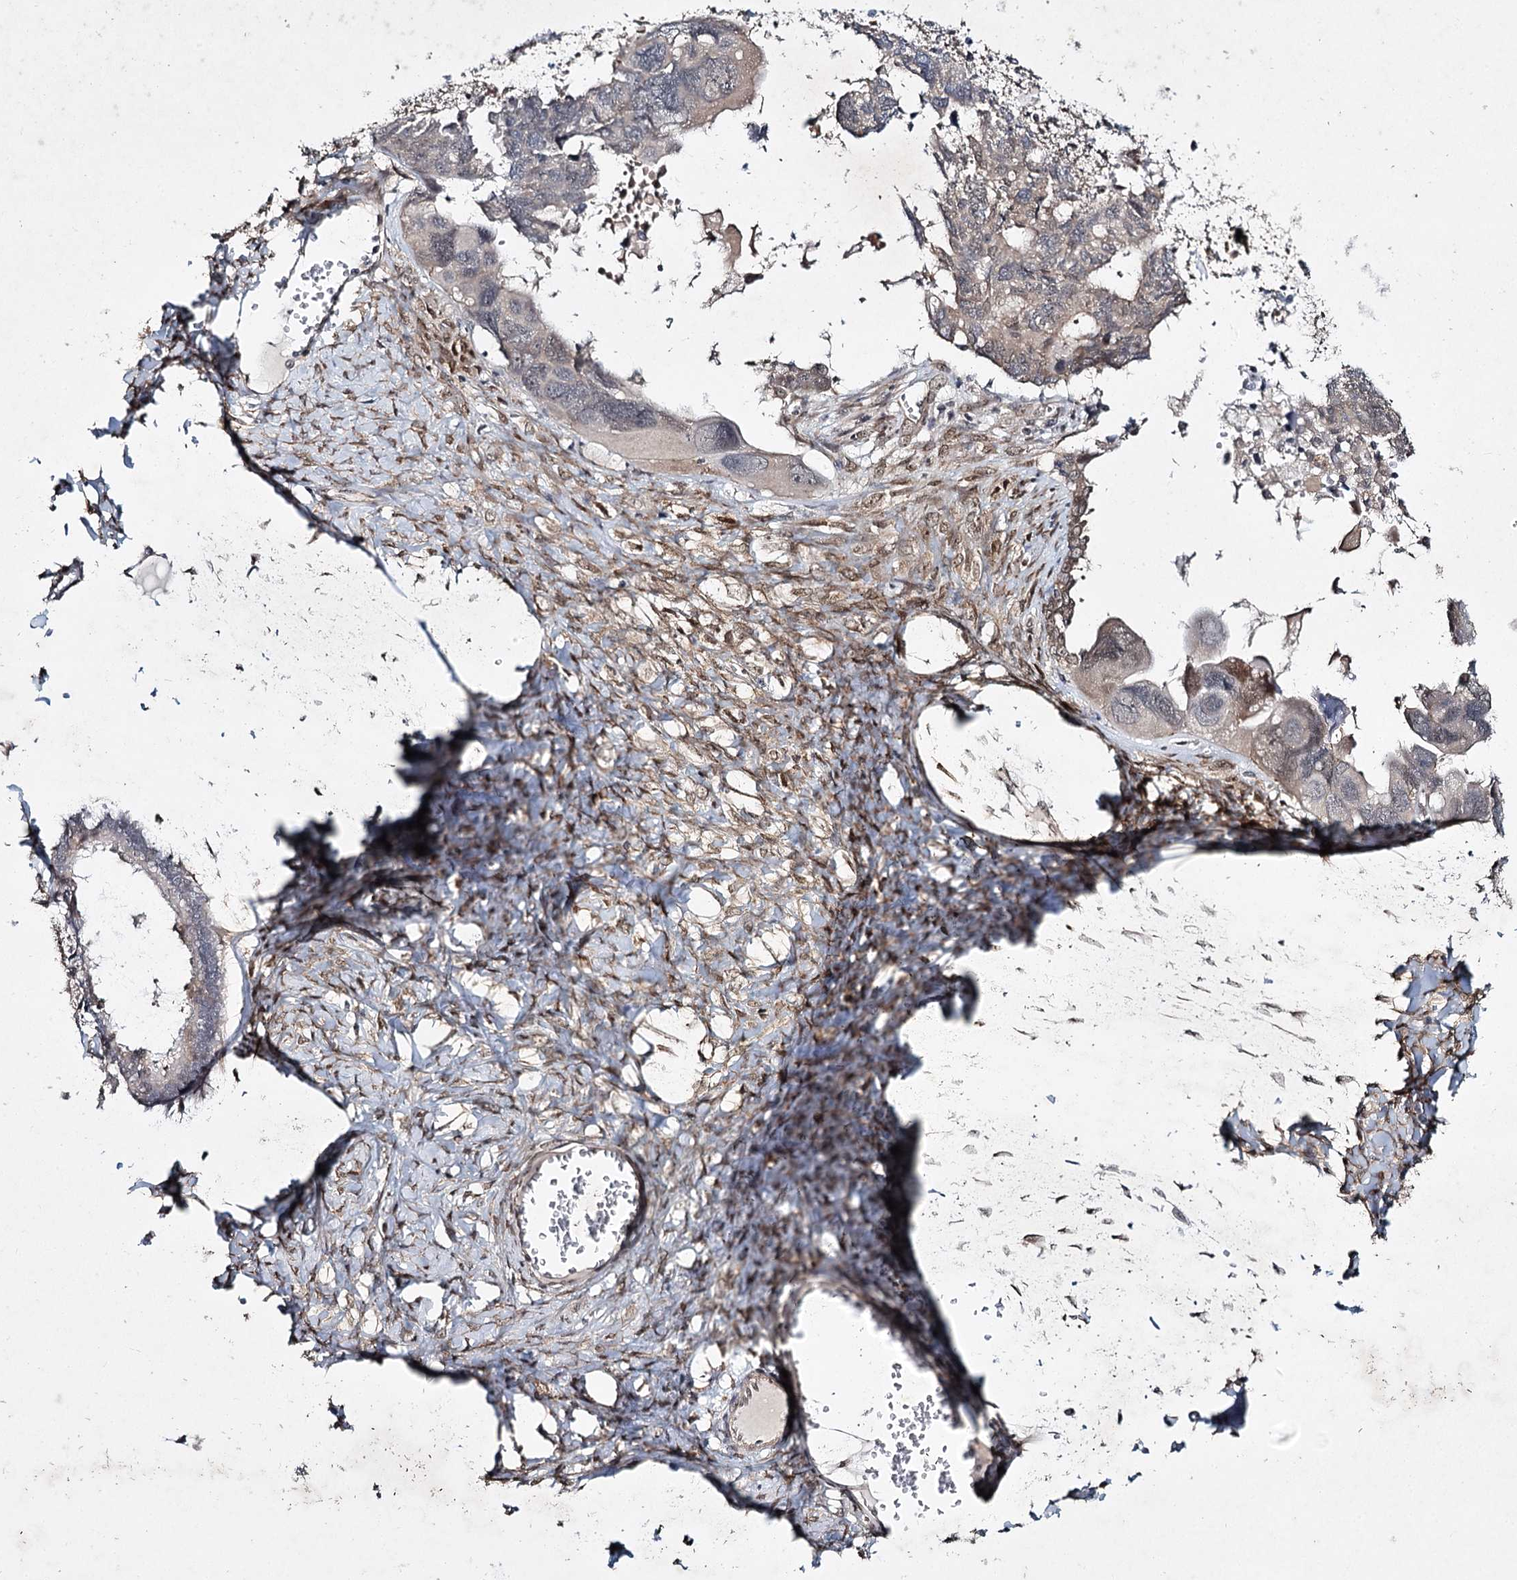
{"staining": {"intensity": "weak", "quantity": "25%-75%", "location": "cytoplasmic/membranous,nuclear"}, "tissue": "ovarian cancer", "cell_type": "Tumor cells", "image_type": "cancer", "snomed": [{"axis": "morphology", "description": "Cystadenocarcinoma, serous, NOS"}, {"axis": "topography", "description": "Ovary"}], "caption": "Immunohistochemical staining of human serous cystadenocarcinoma (ovarian) demonstrates low levels of weak cytoplasmic/membranous and nuclear protein expression in about 25%-75% of tumor cells. (IHC, brightfield microscopy, high magnification).", "gene": "DCUN1D4", "patient": {"sex": "female", "age": 79}}